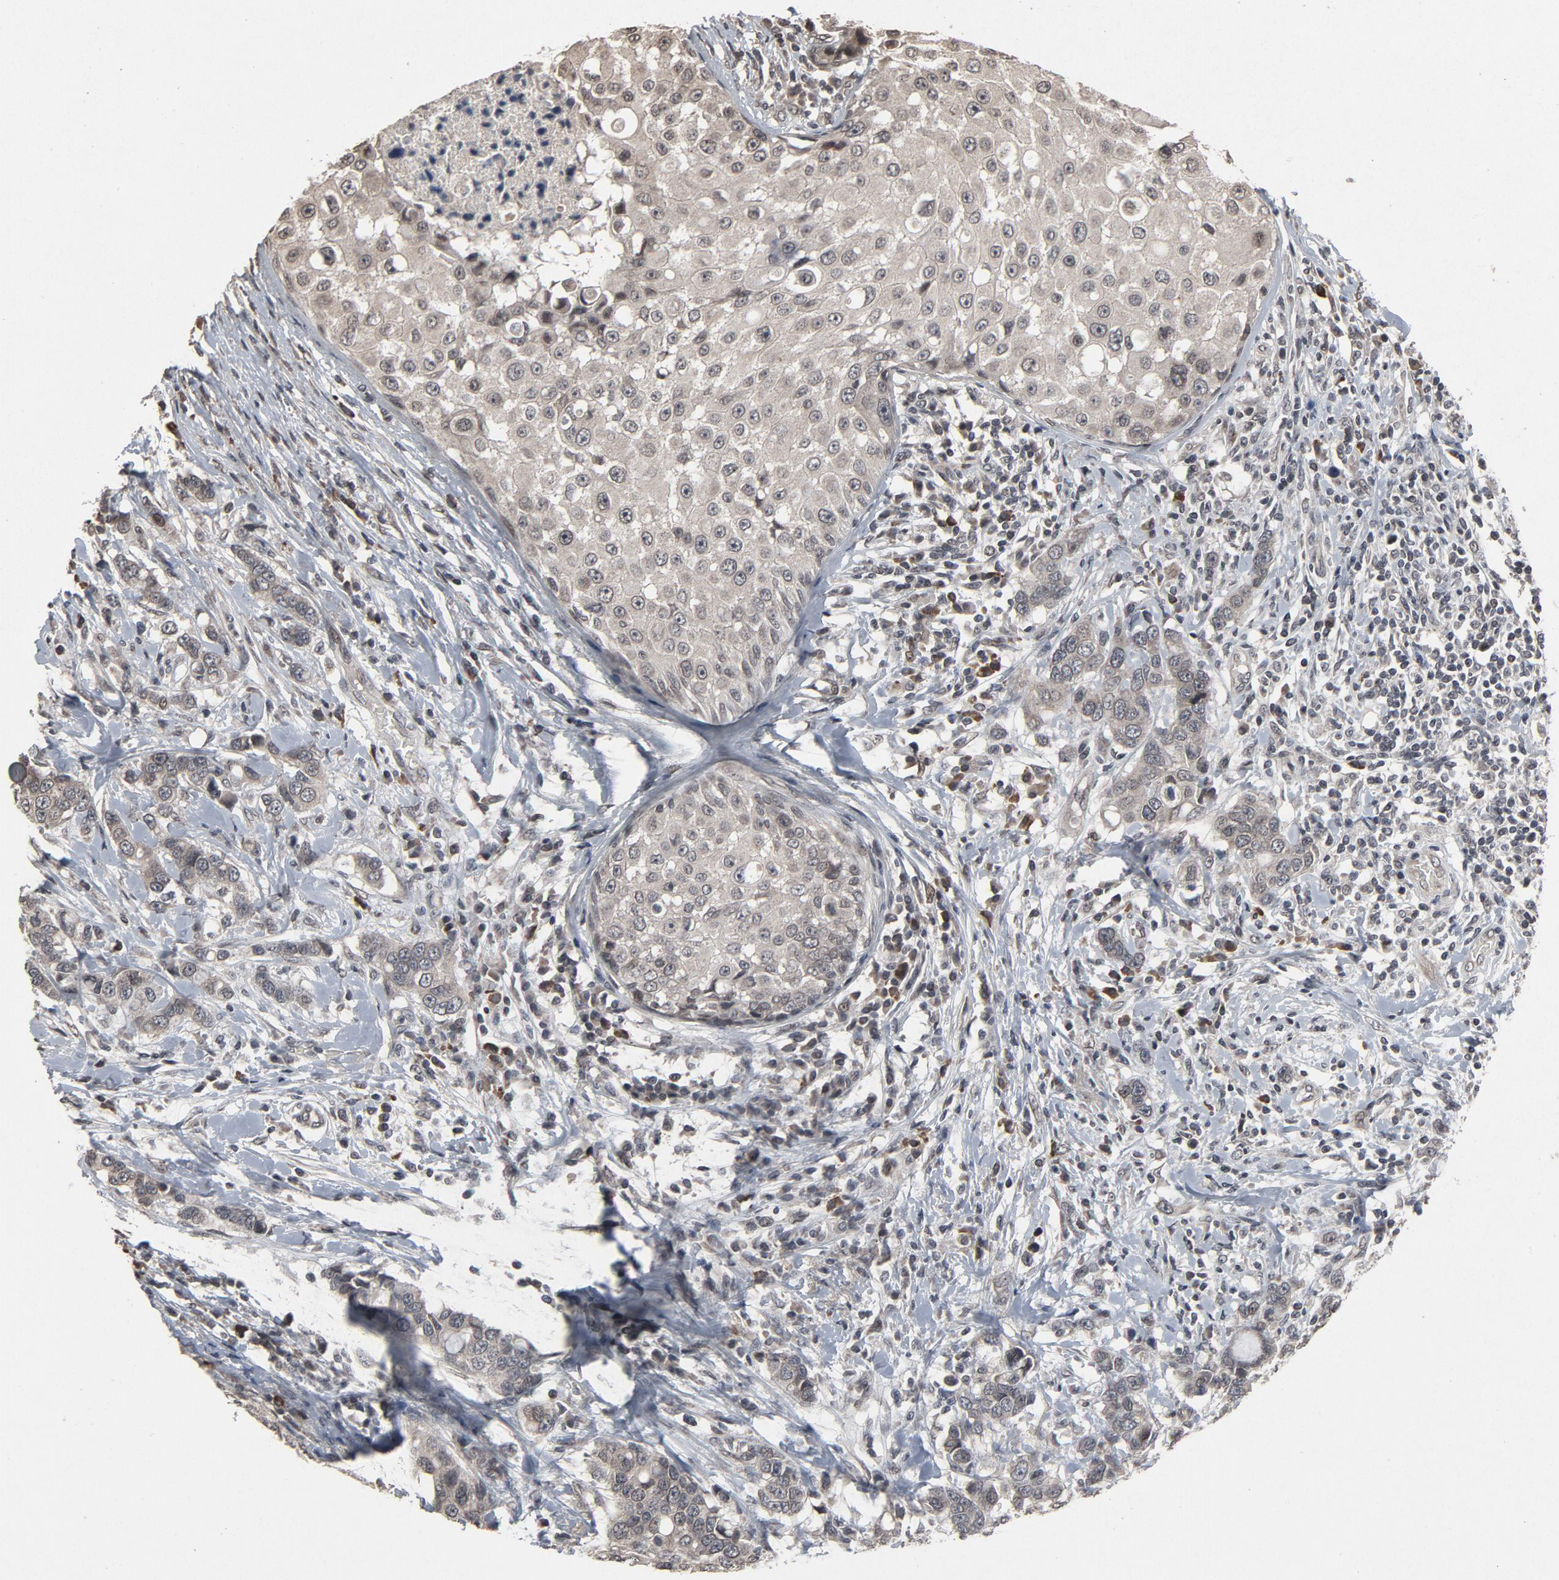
{"staining": {"intensity": "weak", "quantity": ">75%", "location": "cytoplasmic/membranous,nuclear"}, "tissue": "breast cancer", "cell_type": "Tumor cells", "image_type": "cancer", "snomed": [{"axis": "morphology", "description": "Duct carcinoma"}, {"axis": "topography", "description": "Breast"}], "caption": "This image exhibits immunohistochemistry (IHC) staining of human breast cancer, with low weak cytoplasmic/membranous and nuclear expression in about >75% of tumor cells.", "gene": "POM121", "patient": {"sex": "female", "age": 27}}